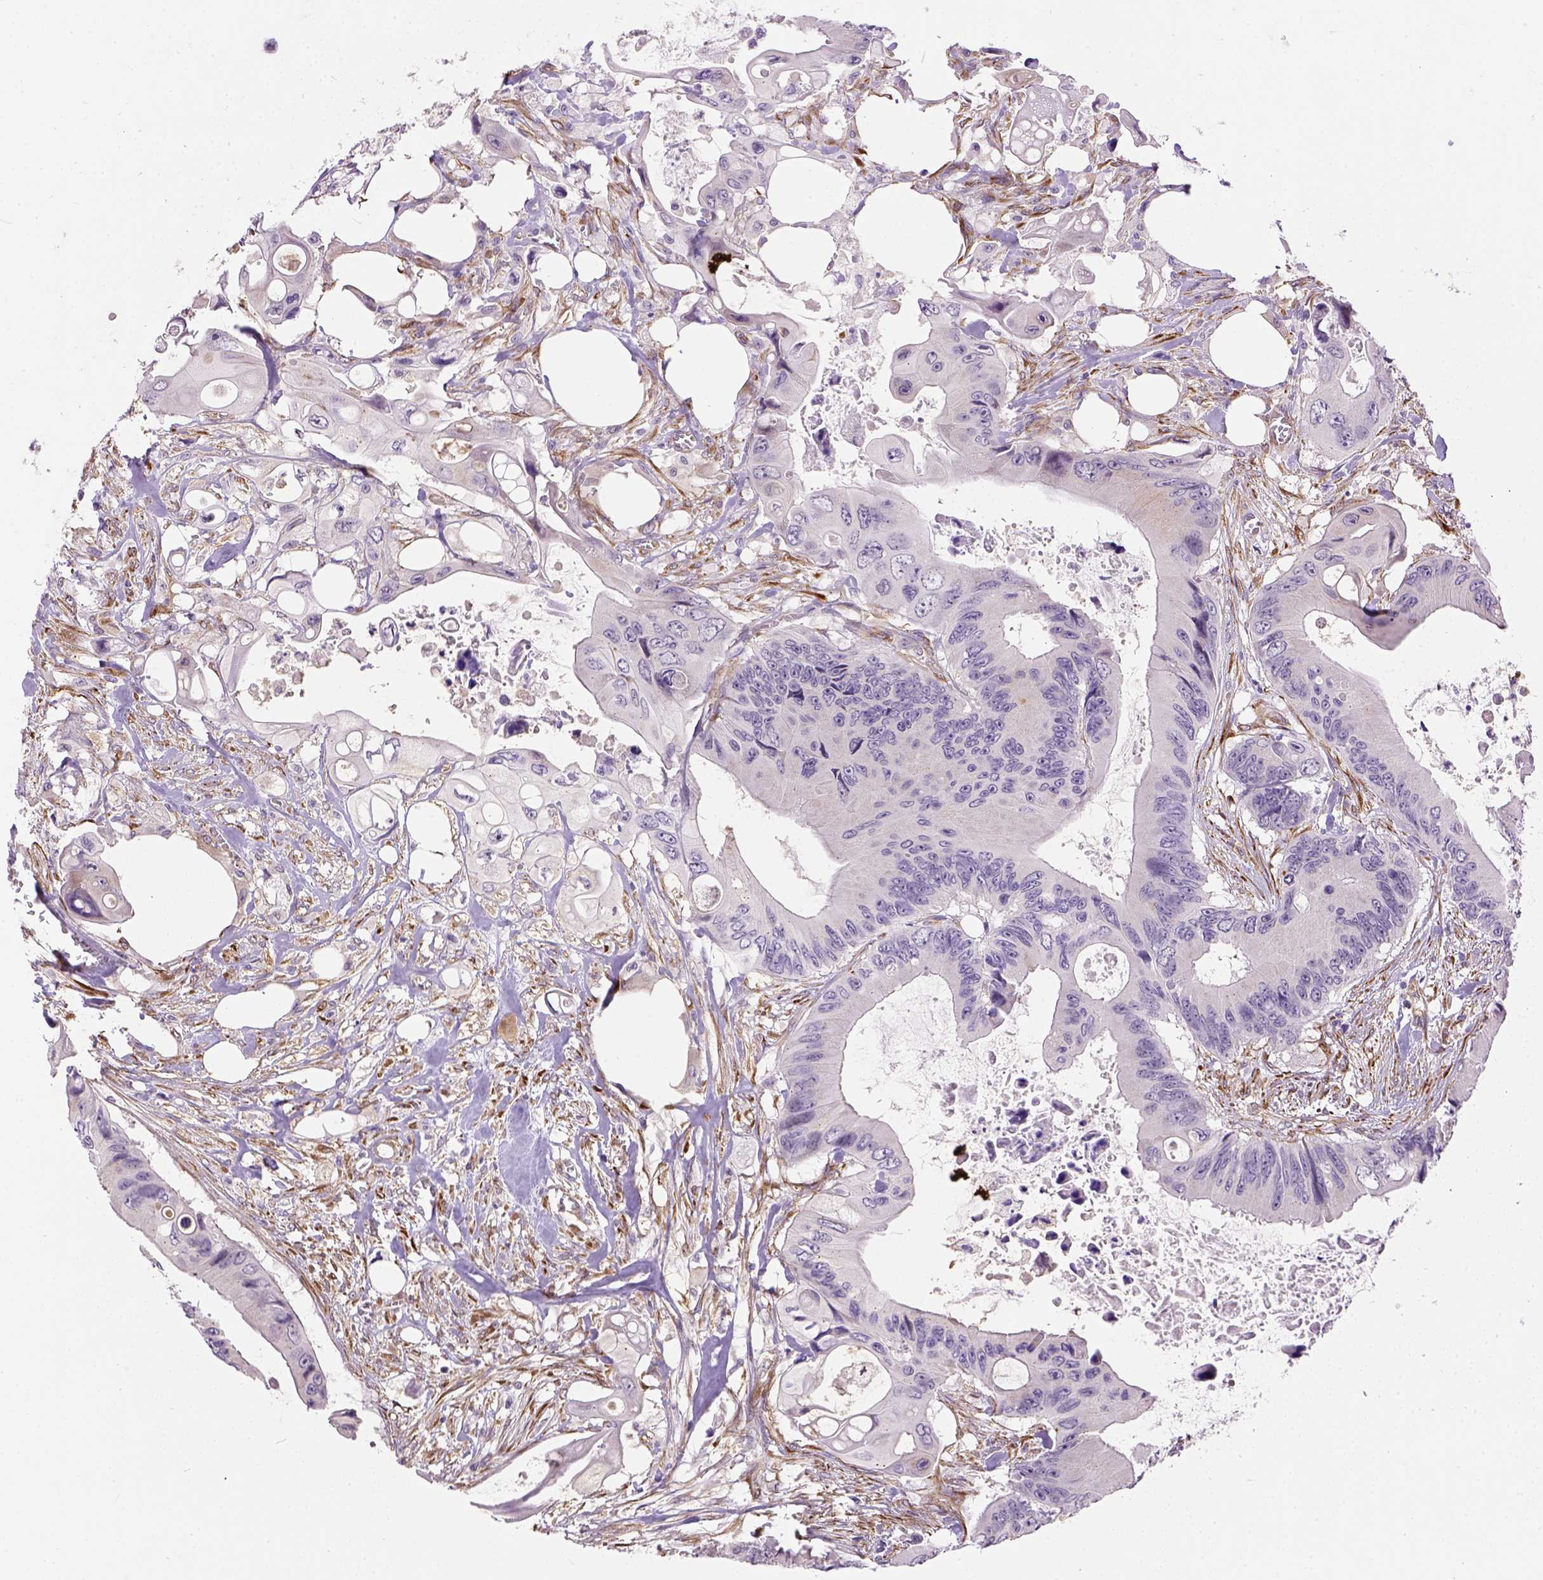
{"staining": {"intensity": "negative", "quantity": "none", "location": "none"}, "tissue": "colorectal cancer", "cell_type": "Tumor cells", "image_type": "cancer", "snomed": [{"axis": "morphology", "description": "Adenocarcinoma, NOS"}, {"axis": "topography", "description": "Rectum"}], "caption": "Tumor cells are negative for brown protein staining in colorectal cancer (adenocarcinoma).", "gene": "KAZN", "patient": {"sex": "male", "age": 63}}